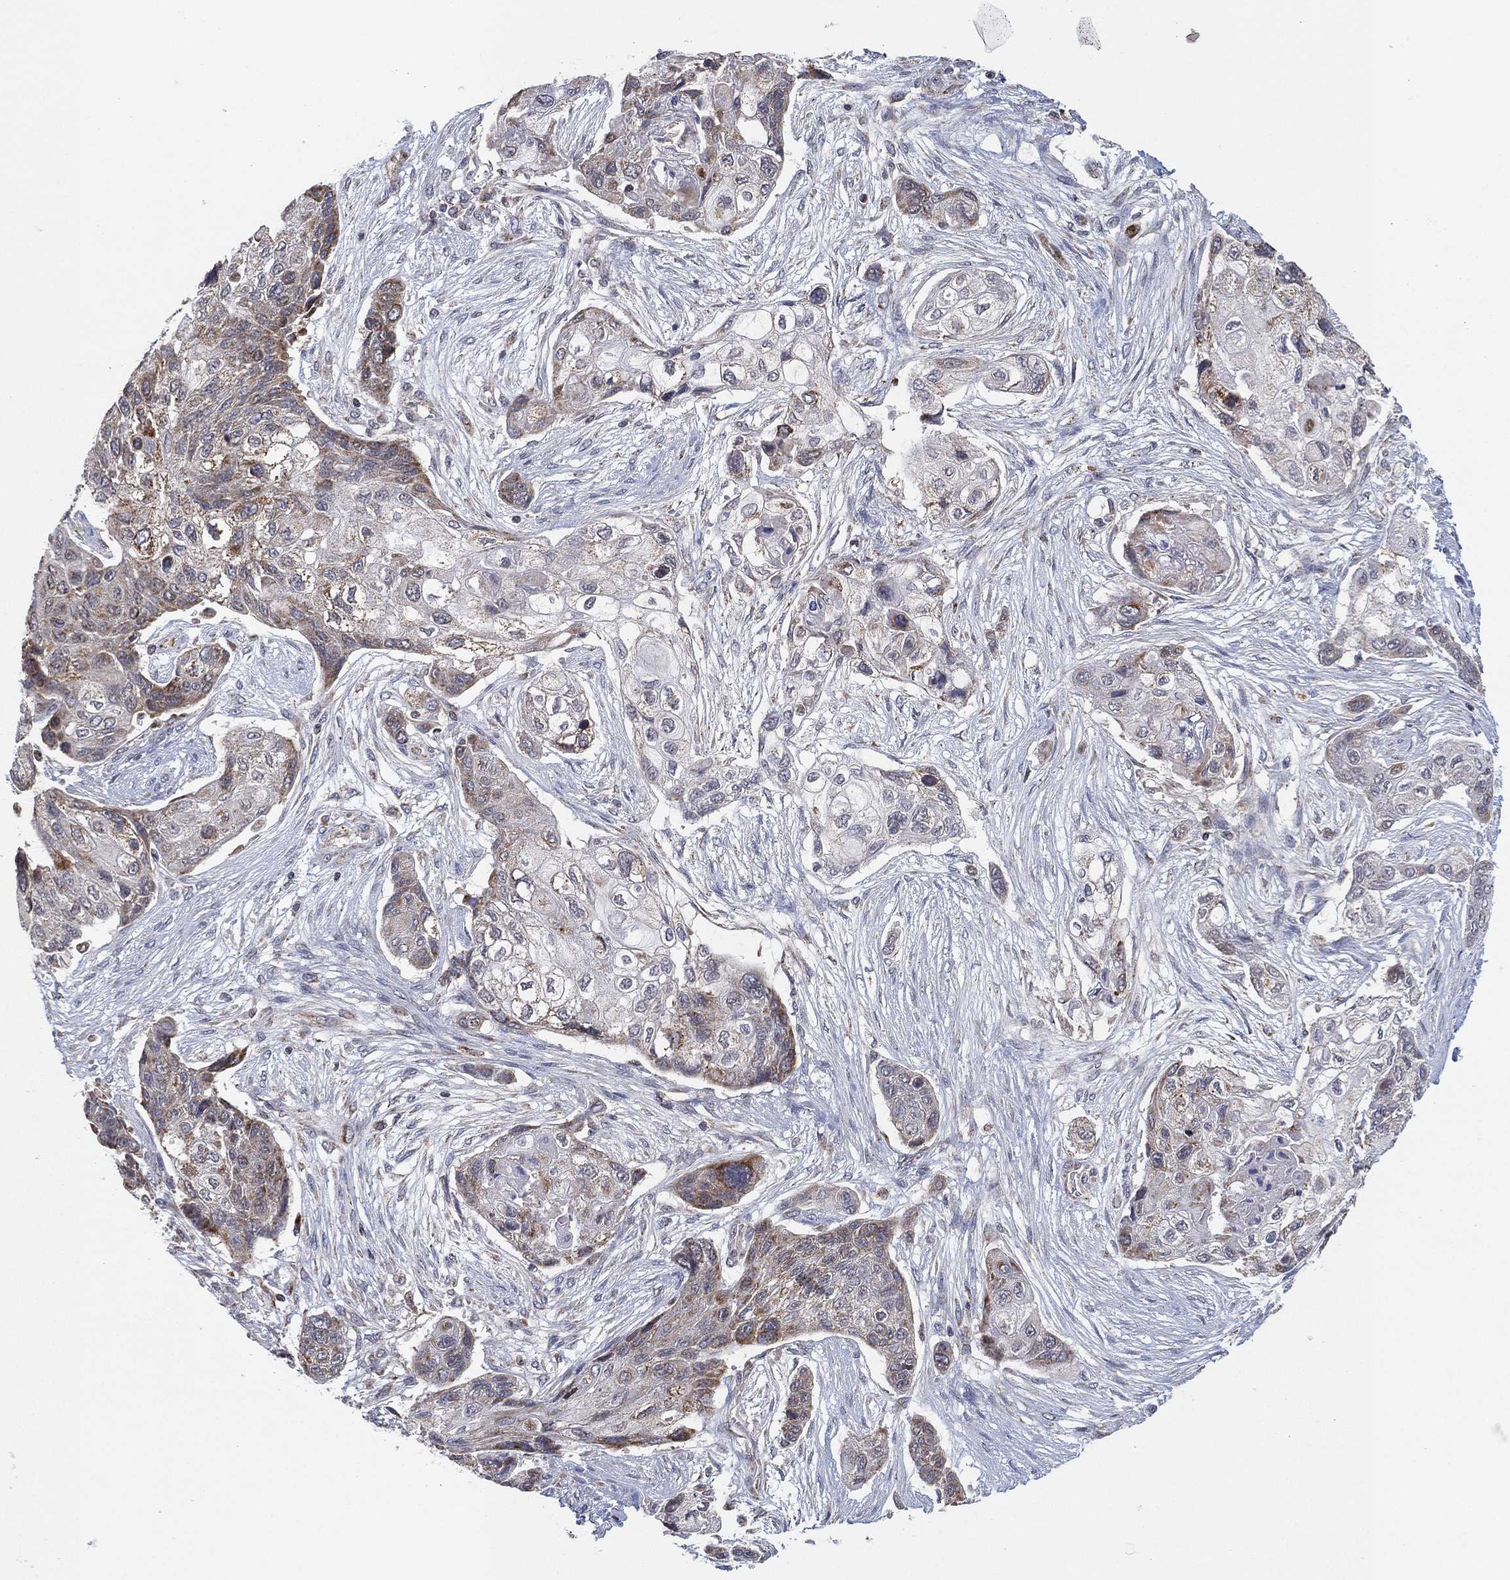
{"staining": {"intensity": "weak", "quantity": "25%-75%", "location": "cytoplasmic/membranous"}, "tissue": "lung cancer", "cell_type": "Tumor cells", "image_type": "cancer", "snomed": [{"axis": "morphology", "description": "Squamous cell carcinoma, NOS"}, {"axis": "topography", "description": "Lung"}], "caption": "Protein expression analysis of human lung squamous cell carcinoma reveals weak cytoplasmic/membranous expression in approximately 25%-75% of tumor cells.", "gene": "PSMG4", "patient": {"sex": "male", "age": 69}}